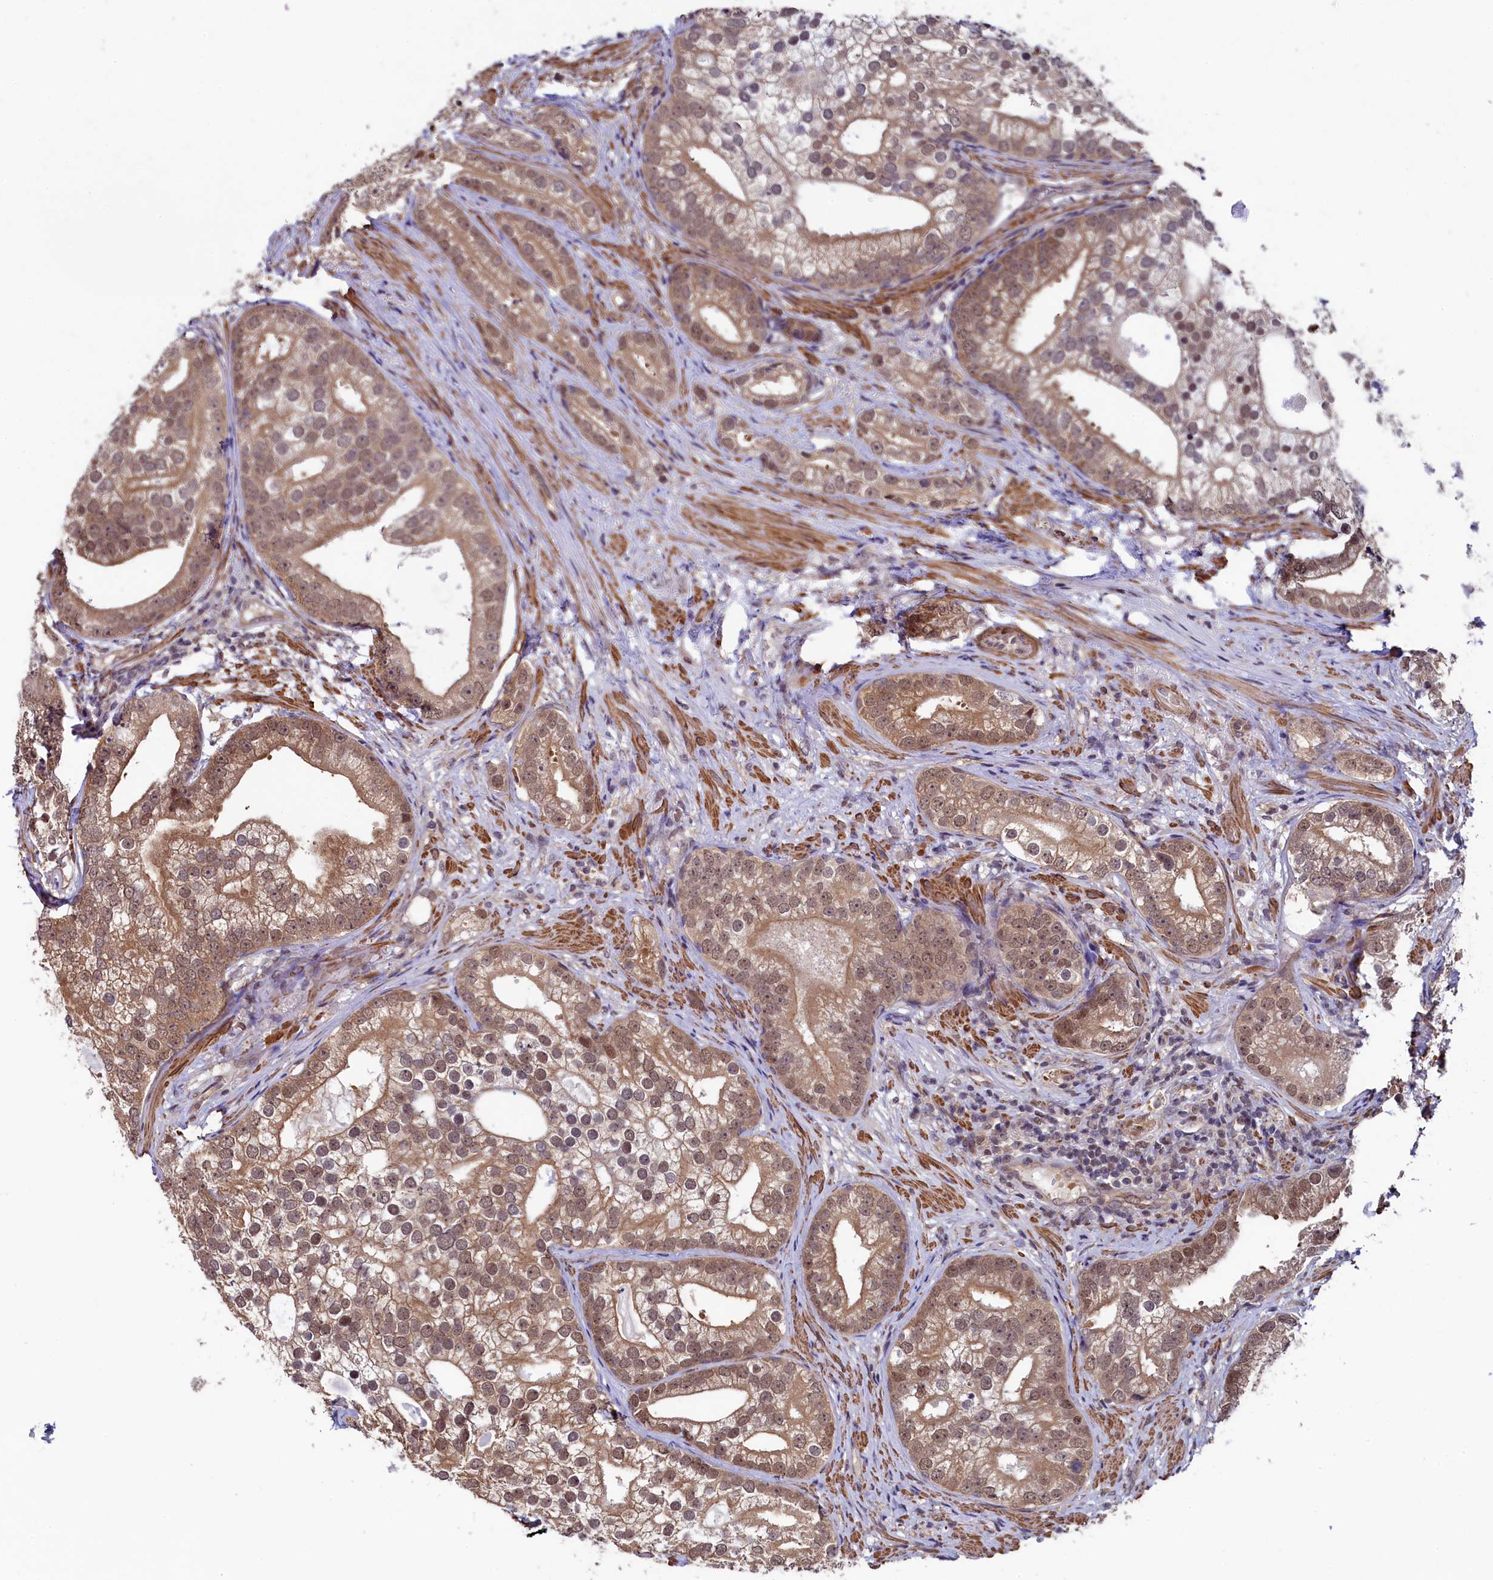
{"staining": {"intensity": "moderate", "quantity": ">75%", "location": "cytoplasmic/membranous,nuclear"}, "tissue": "prostate cancer", "cell_type": "Tumor cells", "image_type": "cancer", "snomed": [{"axis": "morphology", "description": "Adenocarcinoma, High grade"}, {"axis": "topography", "description": "Prostate"}], "caption": "A photomicrograph of human prostate adenocarcinoma (high-grade) stained for a protein exhibits moderate cytoplasmic/membranous and nuclear brown staining in tumor cells. The staining was performed using DAB to visualize the protein expression in brown, while the nuclei were stained in blue with hematoxylin (Magnification: 20x).", "gene": "LEO1", "patient": {"sex": "male", "age": 75}}